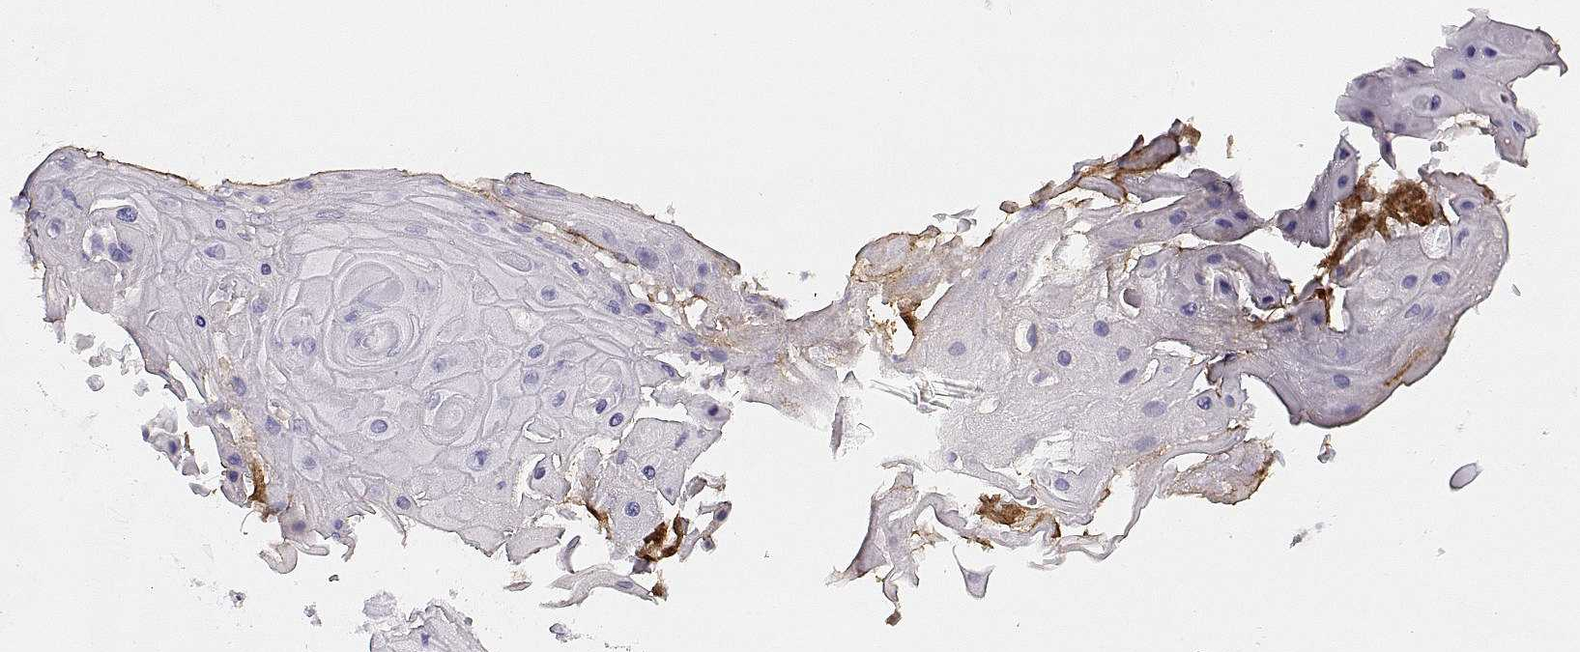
{"staining": {"intensity": "negative", "quantity": "none", "location": "none"}, "tissue": "skin cancer", "cell_type": "Tumor cells", "image_type": "cancer", "snomed": [{"axis": "morphology", "description": "Squamous cell carcinoma, NOS"}, {"axis": "topography", "description": "Skin"}], "caption": "Squamous cell carcinoma (skin) stained for a protein using IHC shows no expression tumor cells.", "gene": "TRIM69", "patient": {"sex": "male", "age": 62}}